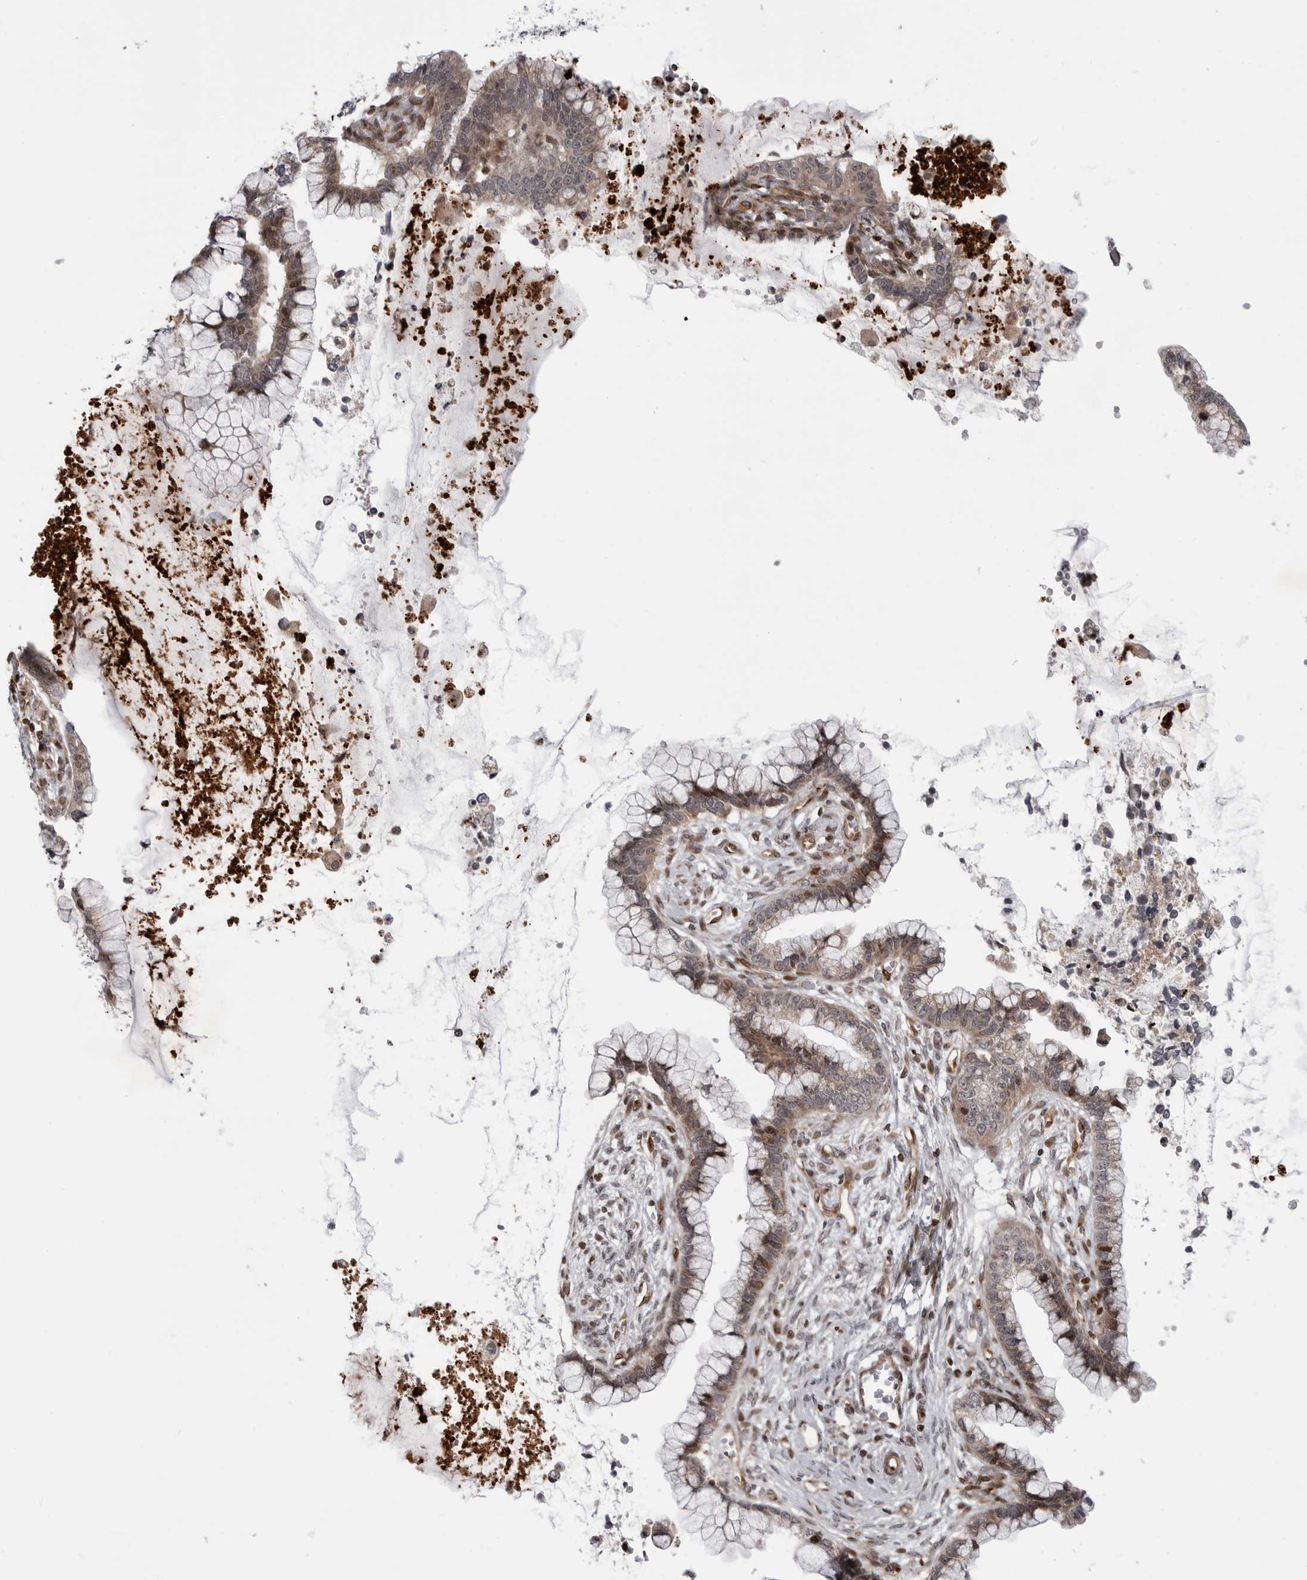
{"staining": {"intensity": "weak", "quantity": "25%-75%", "location": "cytoplasmic/membranous,nuclear"}, "tissue": "cervical cancer", "cell_type": "Tumor cells", "image_type": "cancer", "snomed": [{"axis": "morphology", "description": "Adenocarcinoma, NOS"}, {"axis": "topography", "description": "Cervix"}], "caption": "This image demonstrates cervical adenocarcinoma stained with immunohistochemistry (IHC) to label a protein in brown. The cytoplasmic/membranous and nuclear of tumor cells show weak positivity for the protein. Nuclei are counter-stained blue.", "gene": "ABL1", "patient": {"sex": "female", "age": 44}}